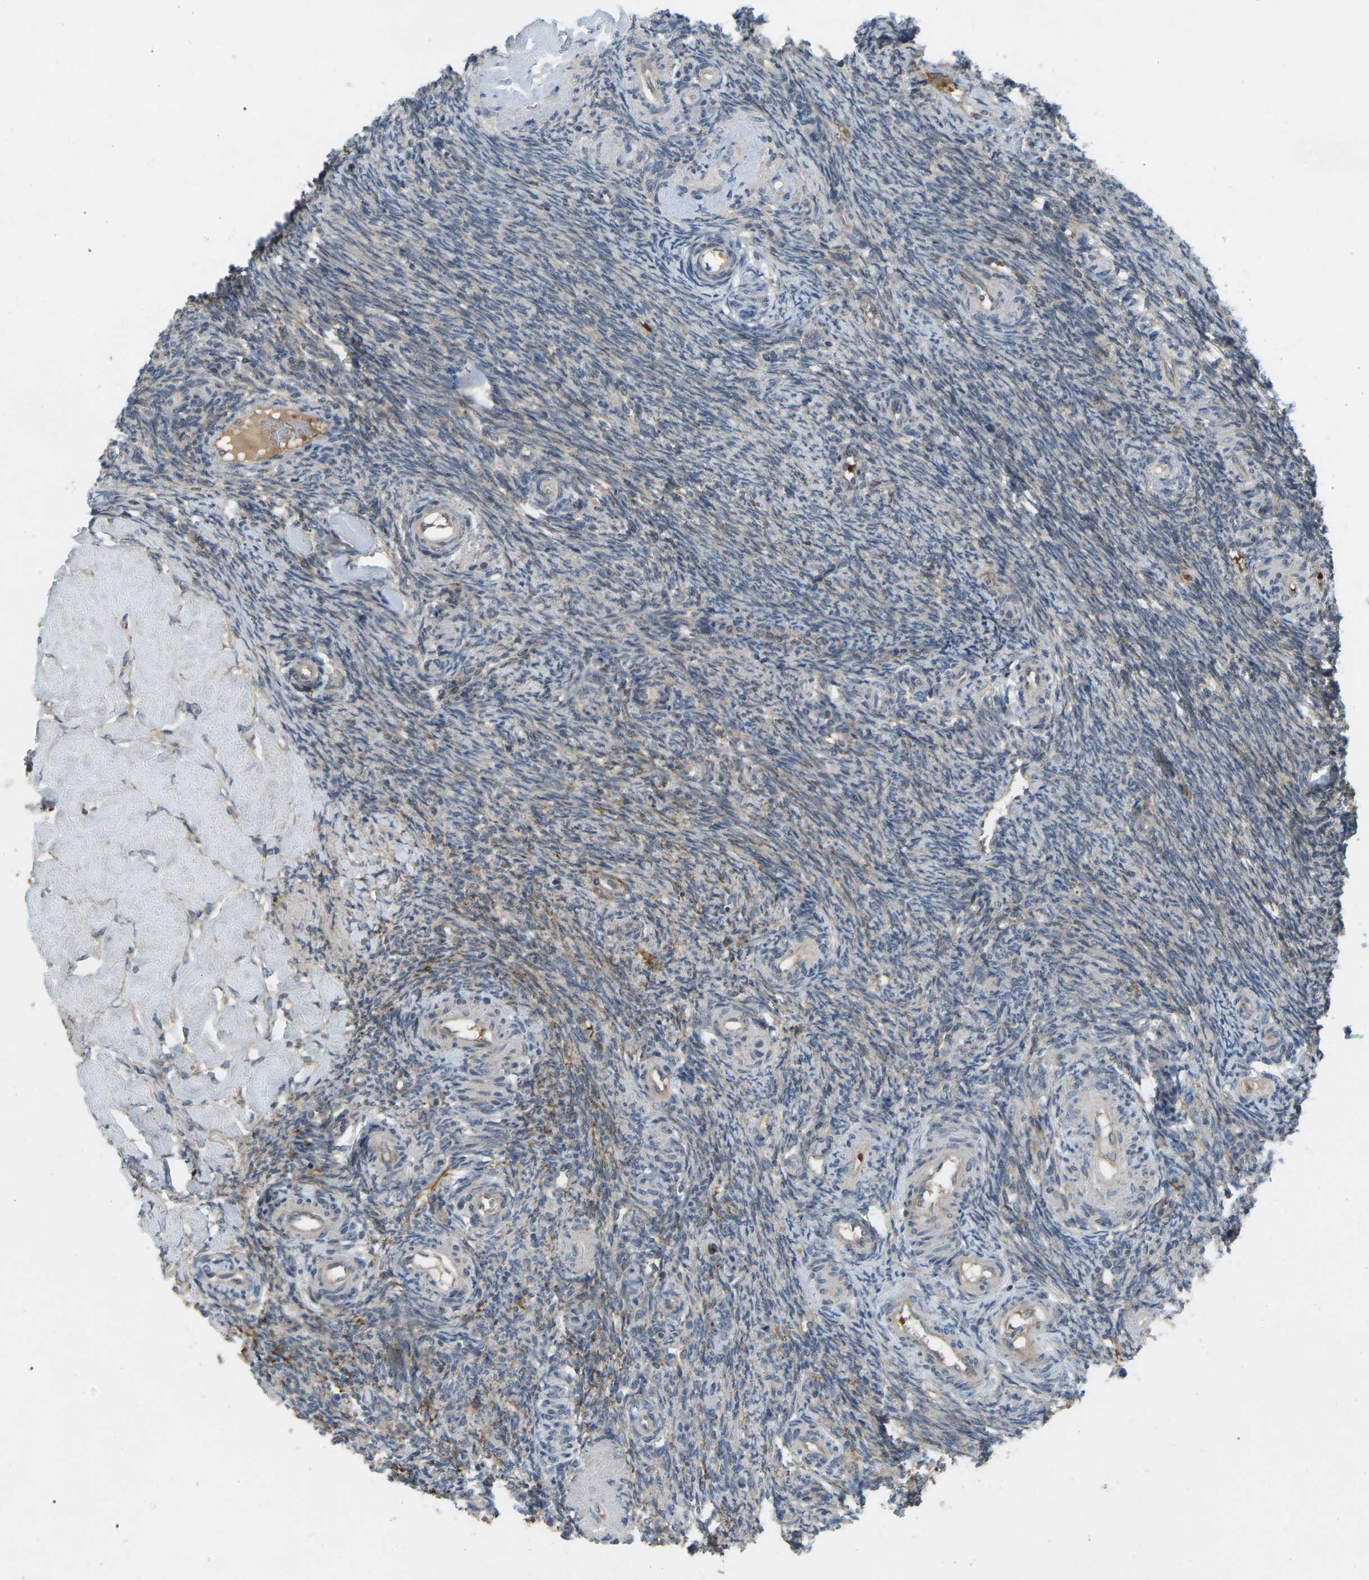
{"staining": {"intensity": "strong", "quantity": ">75%", "location": "cytoplasmic/membranous"}, "tissue": "ovary", "cell_type": "Follicle cells", "image_type": "normal", "snomed": [{"axis": "morphology", "description": "Normal tissue, NOS"}, {"axis": "topography", "description": "Ovary"}], "caption": "Brown immunohistochemical staining in benign human ovary demonstrates strong cytoplasmic/membranous staining in approximately >75% of follicle cells. (DAB = brown stain, brightfield microscopy at high magnification).", "gene": "ZNF71", "patient": {"sex": "female", "age": 41}}